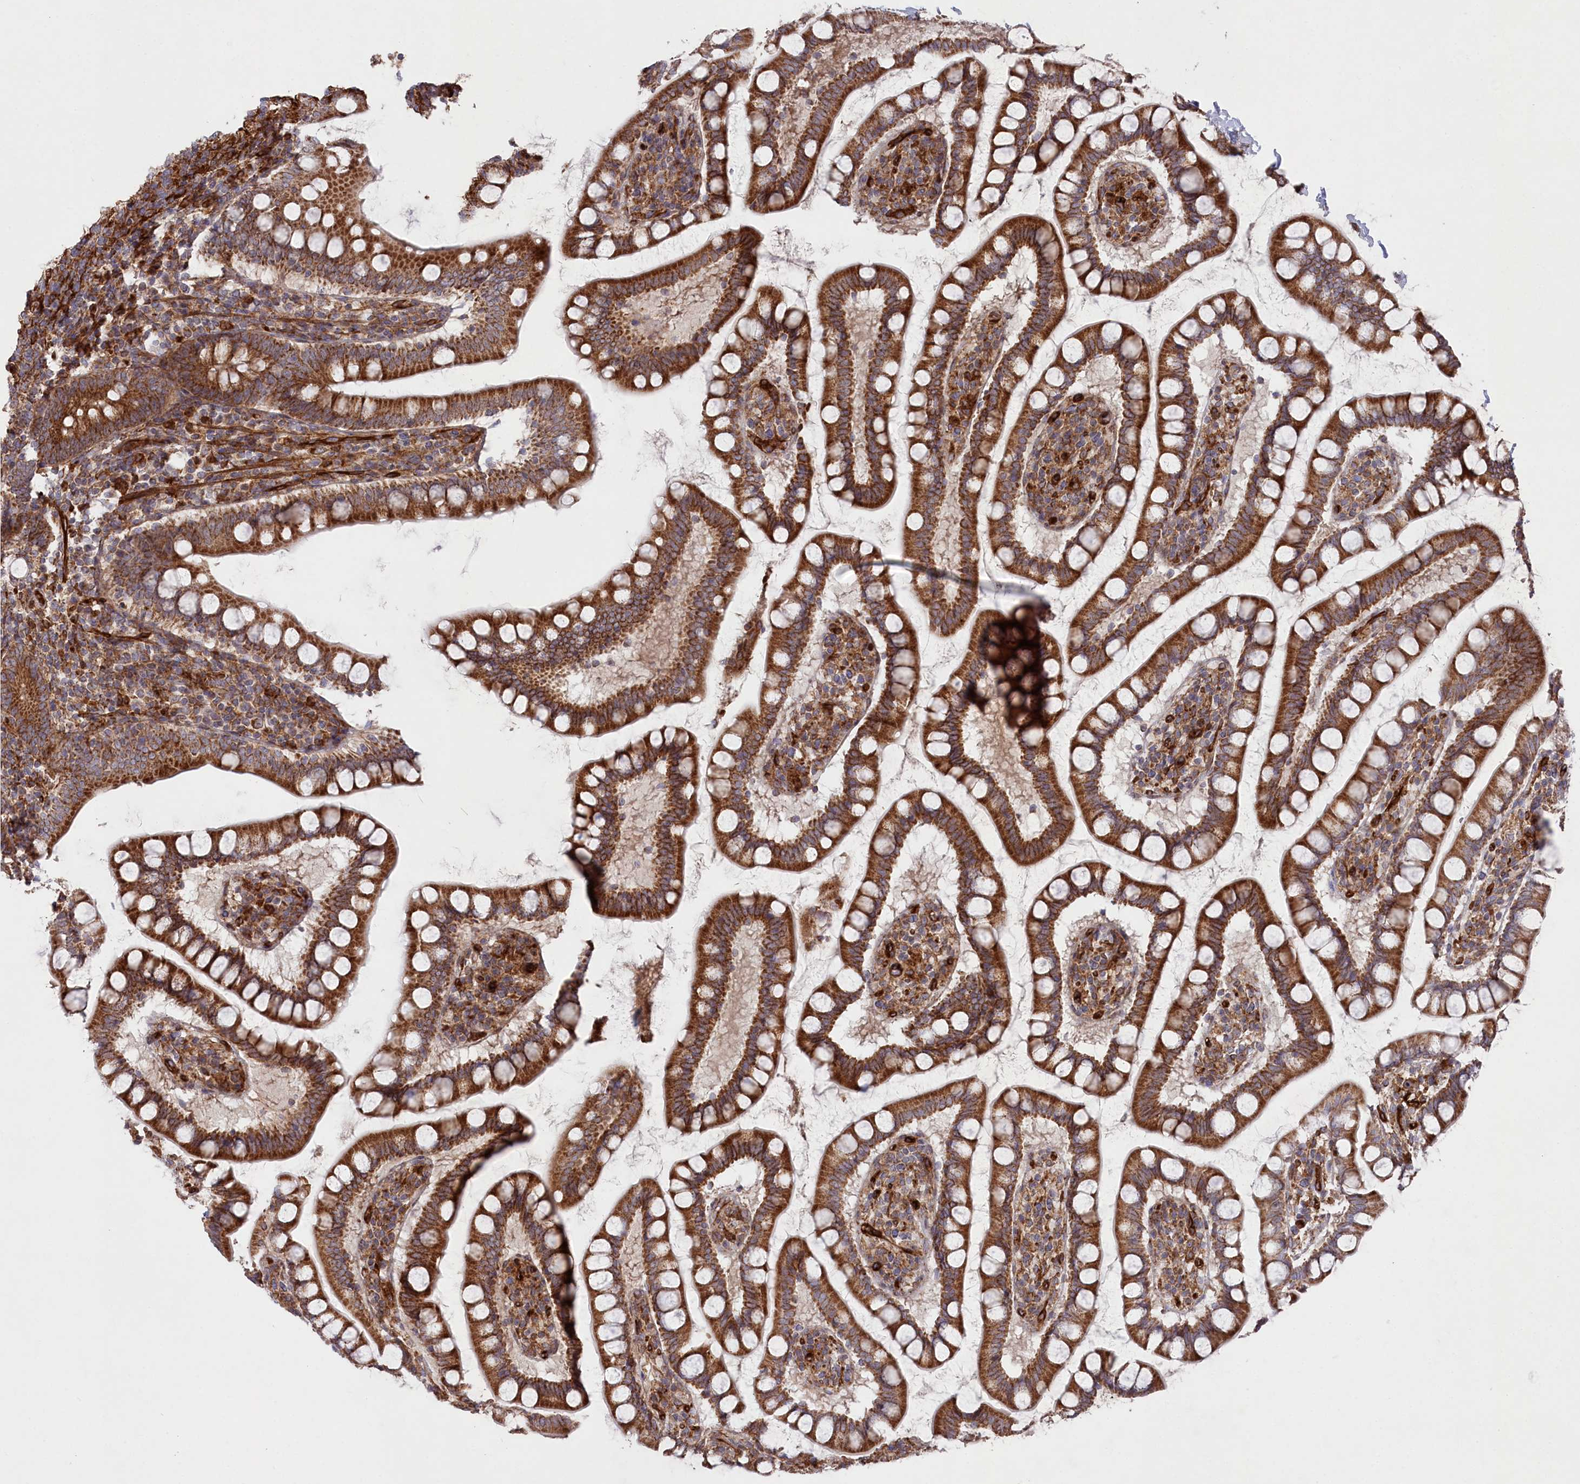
{"staining": {"intensity": "strong", "quantity": ">75%", "location": "cytoplasmic/membranous"}, "tissue": "small intestine", "cell_type": "Glandular cells", "image_type": "normal", "snomed": [{"axis": "morphology", "description": "Normal tissue, NOS"}, {"axis": "topography", "description": "Small intestine"}], "caption": "Small intestine stained for a protein shows strong cytoplasmic/membranous positivity in glandular cells. The staining is performed using DAB brown chromogen to label protein expression. The nuclei are counter-stained blue using hematoxylin.", "gene": "MTPAP", "patient": {"sex": "female", "age": 84}}